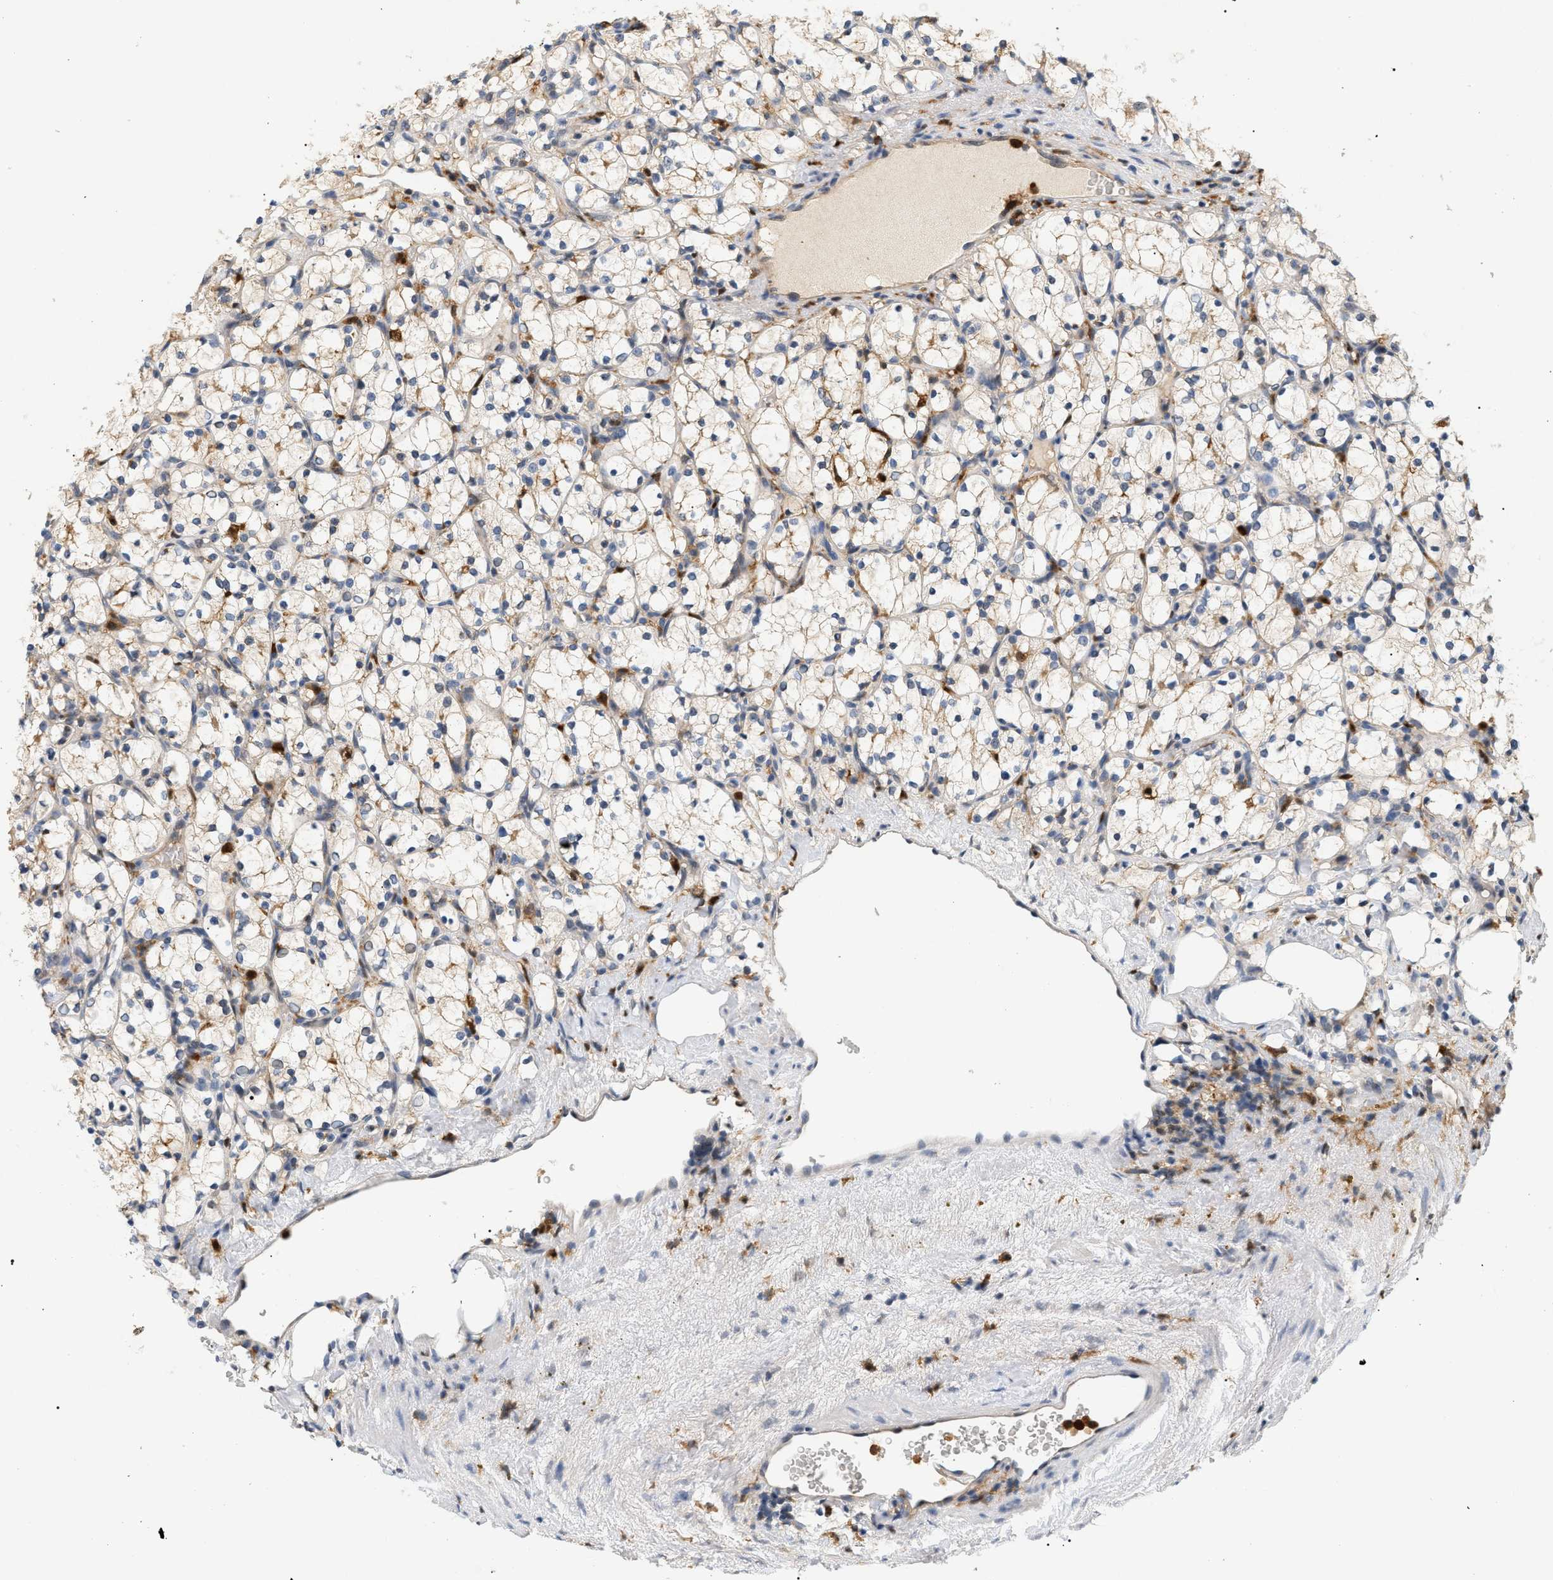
{"staining": {"intensity": "weak", "quantity": "25%-75%", "location": "cytoplasmic/membranous"}, "tissue": "renal cancer", "cell_type": "Tumor cells", "image_type": "cancer", "snomed": [{"axis": "morphology", "description": "Adenocarcinoma, NOS"}, {"axis": "topography", "description": "Kidney"}], "caption": "Protein staining displays weak cytoplasmic/membranous expression in about 25%-75% of tumor cells in renal adenocarcinoma.", "gene": "PYCARD", "patient": {"sex": "female", "age": 69}}